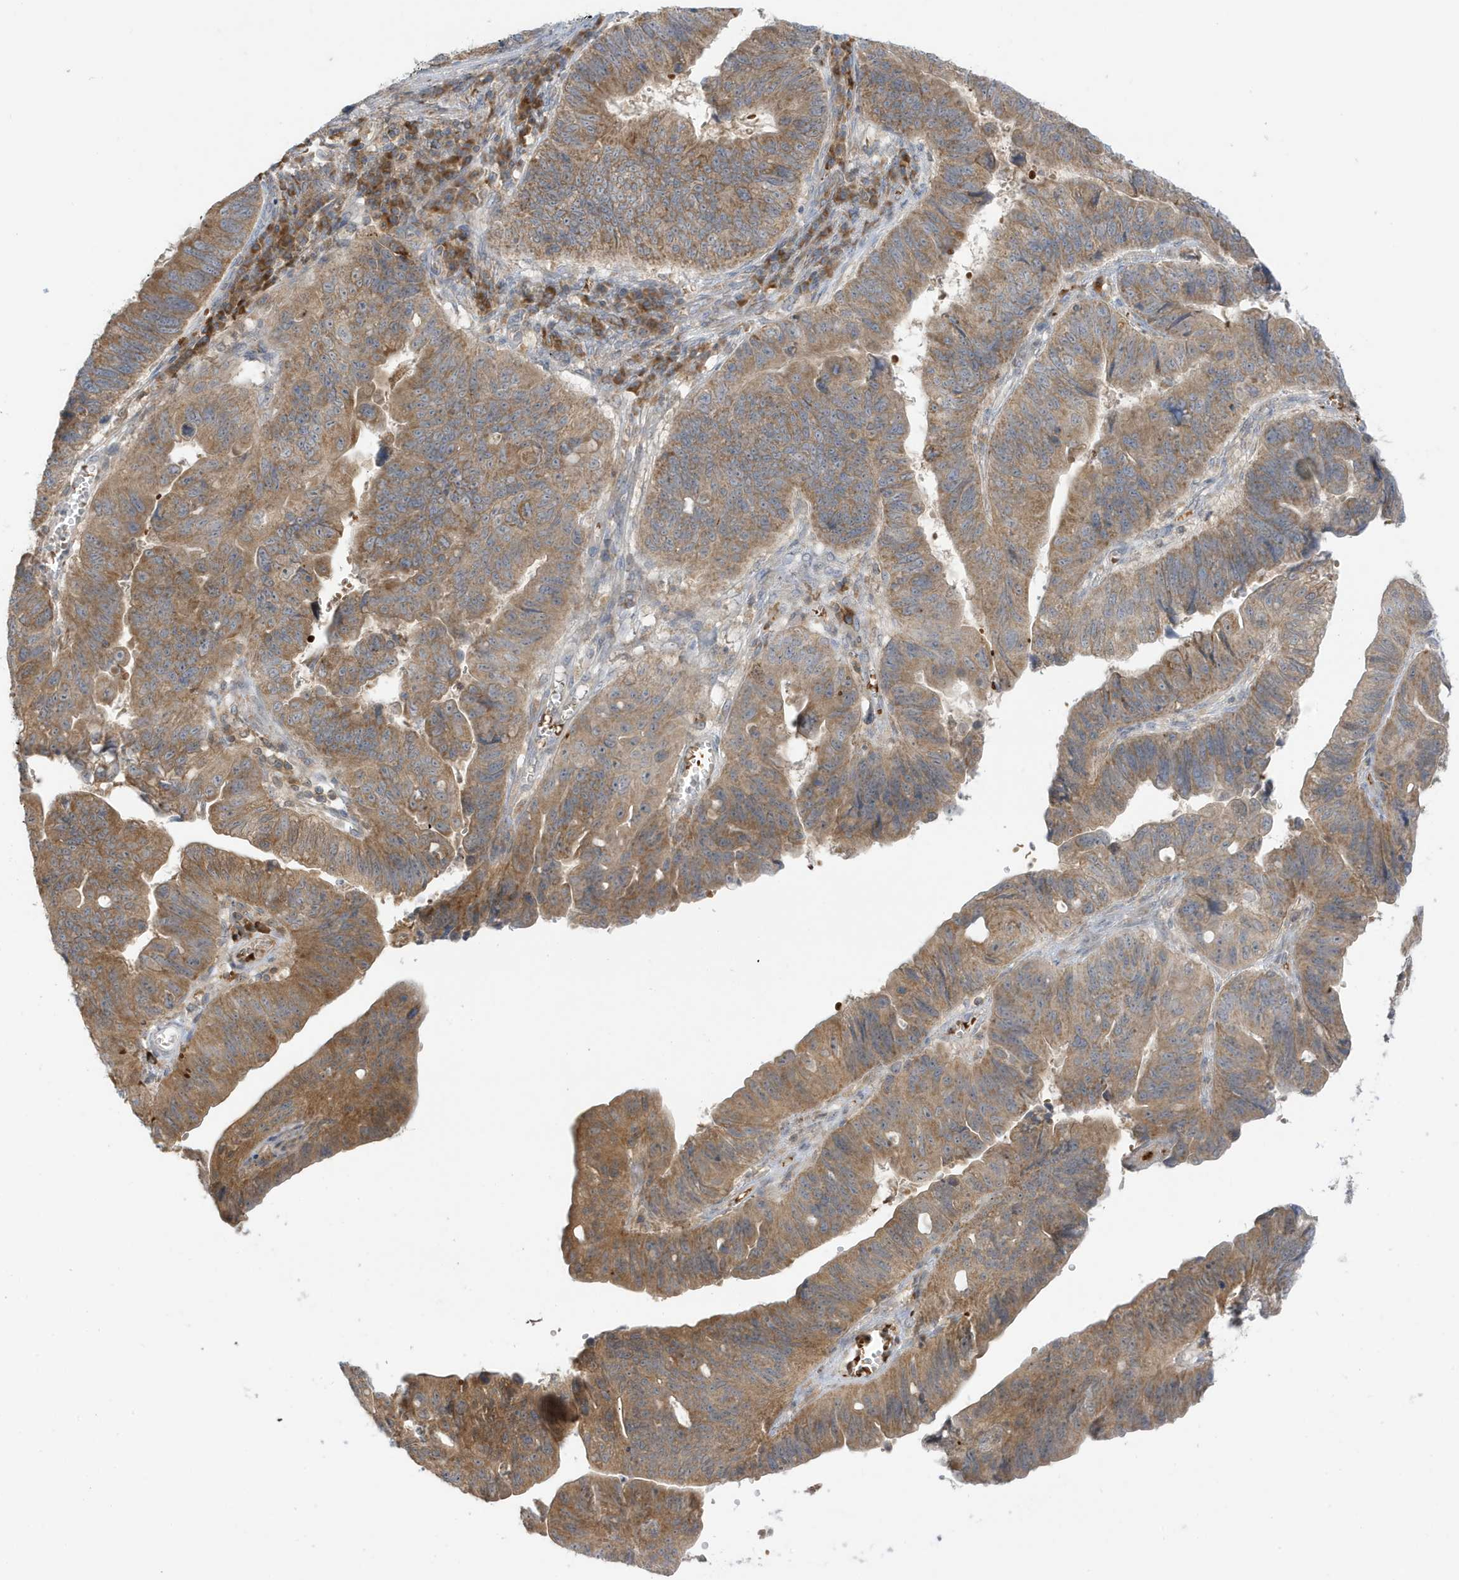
{"staining": {"intensity": "moderate", "quantity": ">75%", "location": "cytoplasmic/membranous"}, "tissue": "stomach cancer", "cell_type": "Tumor cells", "image_type": "cancer", "snomed": [{"axis": "morphology", "description": "Adenocarcinoma, NOS"}, {"axis": "topography", "description": "Stomach"}], "caption": "DAB (3,3'-diaminobenzidine) immunohistochemical staining of stomach cancer (adenocarcinoma) demonstrates moderate cytoplasmic/membranous protein positivity in about >75% of tumor cells. Immunohistochemistry stains the protein in brown and the nuclei are stained blue.", "gene": "NPPC", "patient": {"sex": "male", "age": 59}}